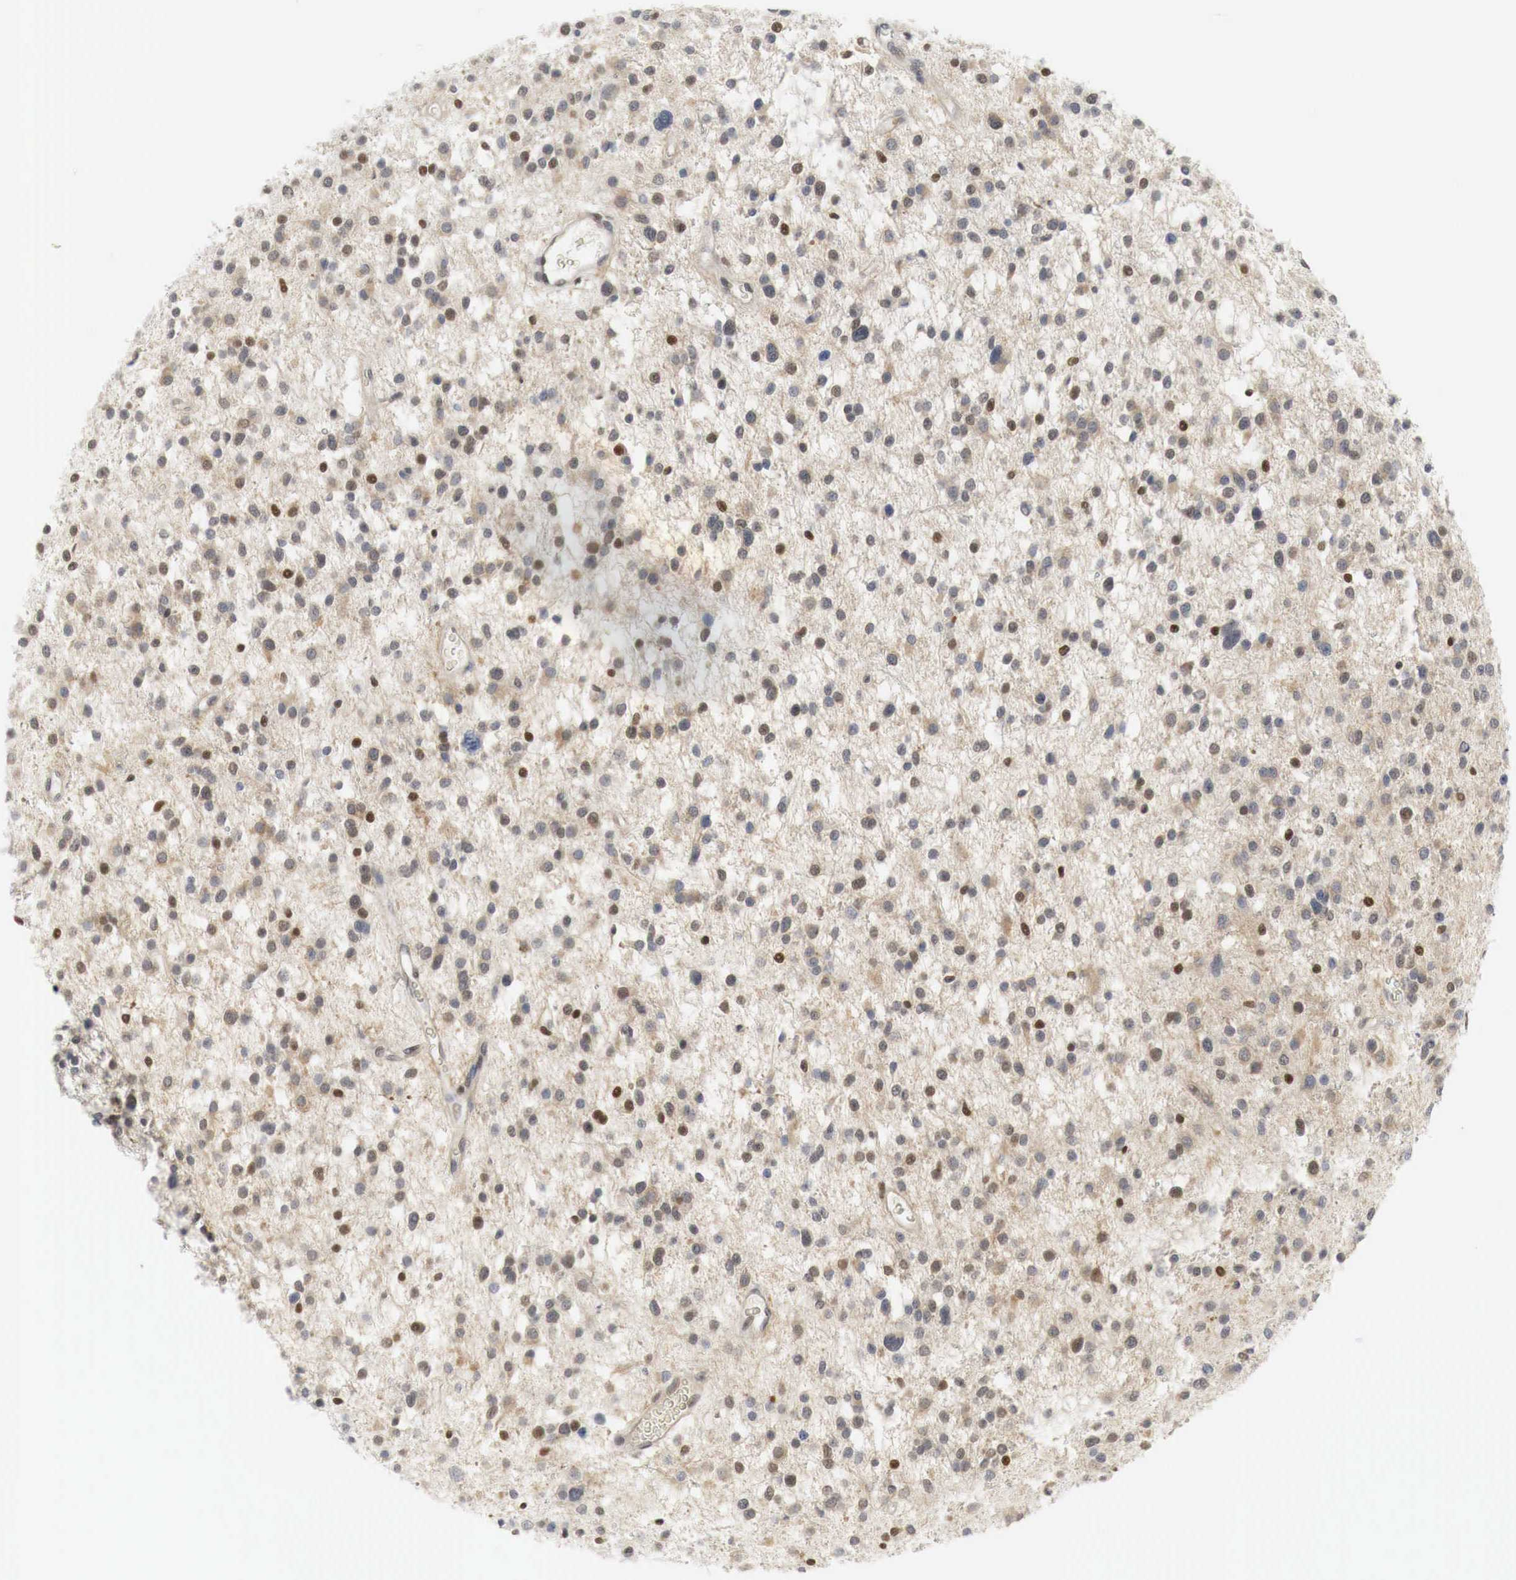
{"staining": {"intensity": "moderate", "quantity": "25%-75%", "location": "cytoplasmic/membranous,nuclear"}, "tissue": "glioma", "cell_type": "Tumor cells", "image_type": "cancer", "snomed": [{"axis": "morphology", "description": "Glioma, malignant, Low grade"}, {"axis": "topography", "description": "Brain"}], "caption": "Moderate cytoplasmic/membranous and nuclear positivity for a protein is present in about 25%-75% of tumor cells of low-grade glioma (malignant) using immunohistochemistry (IHC).", "gene": "MYC", "patient": {"sex": "female", "age": 36}}